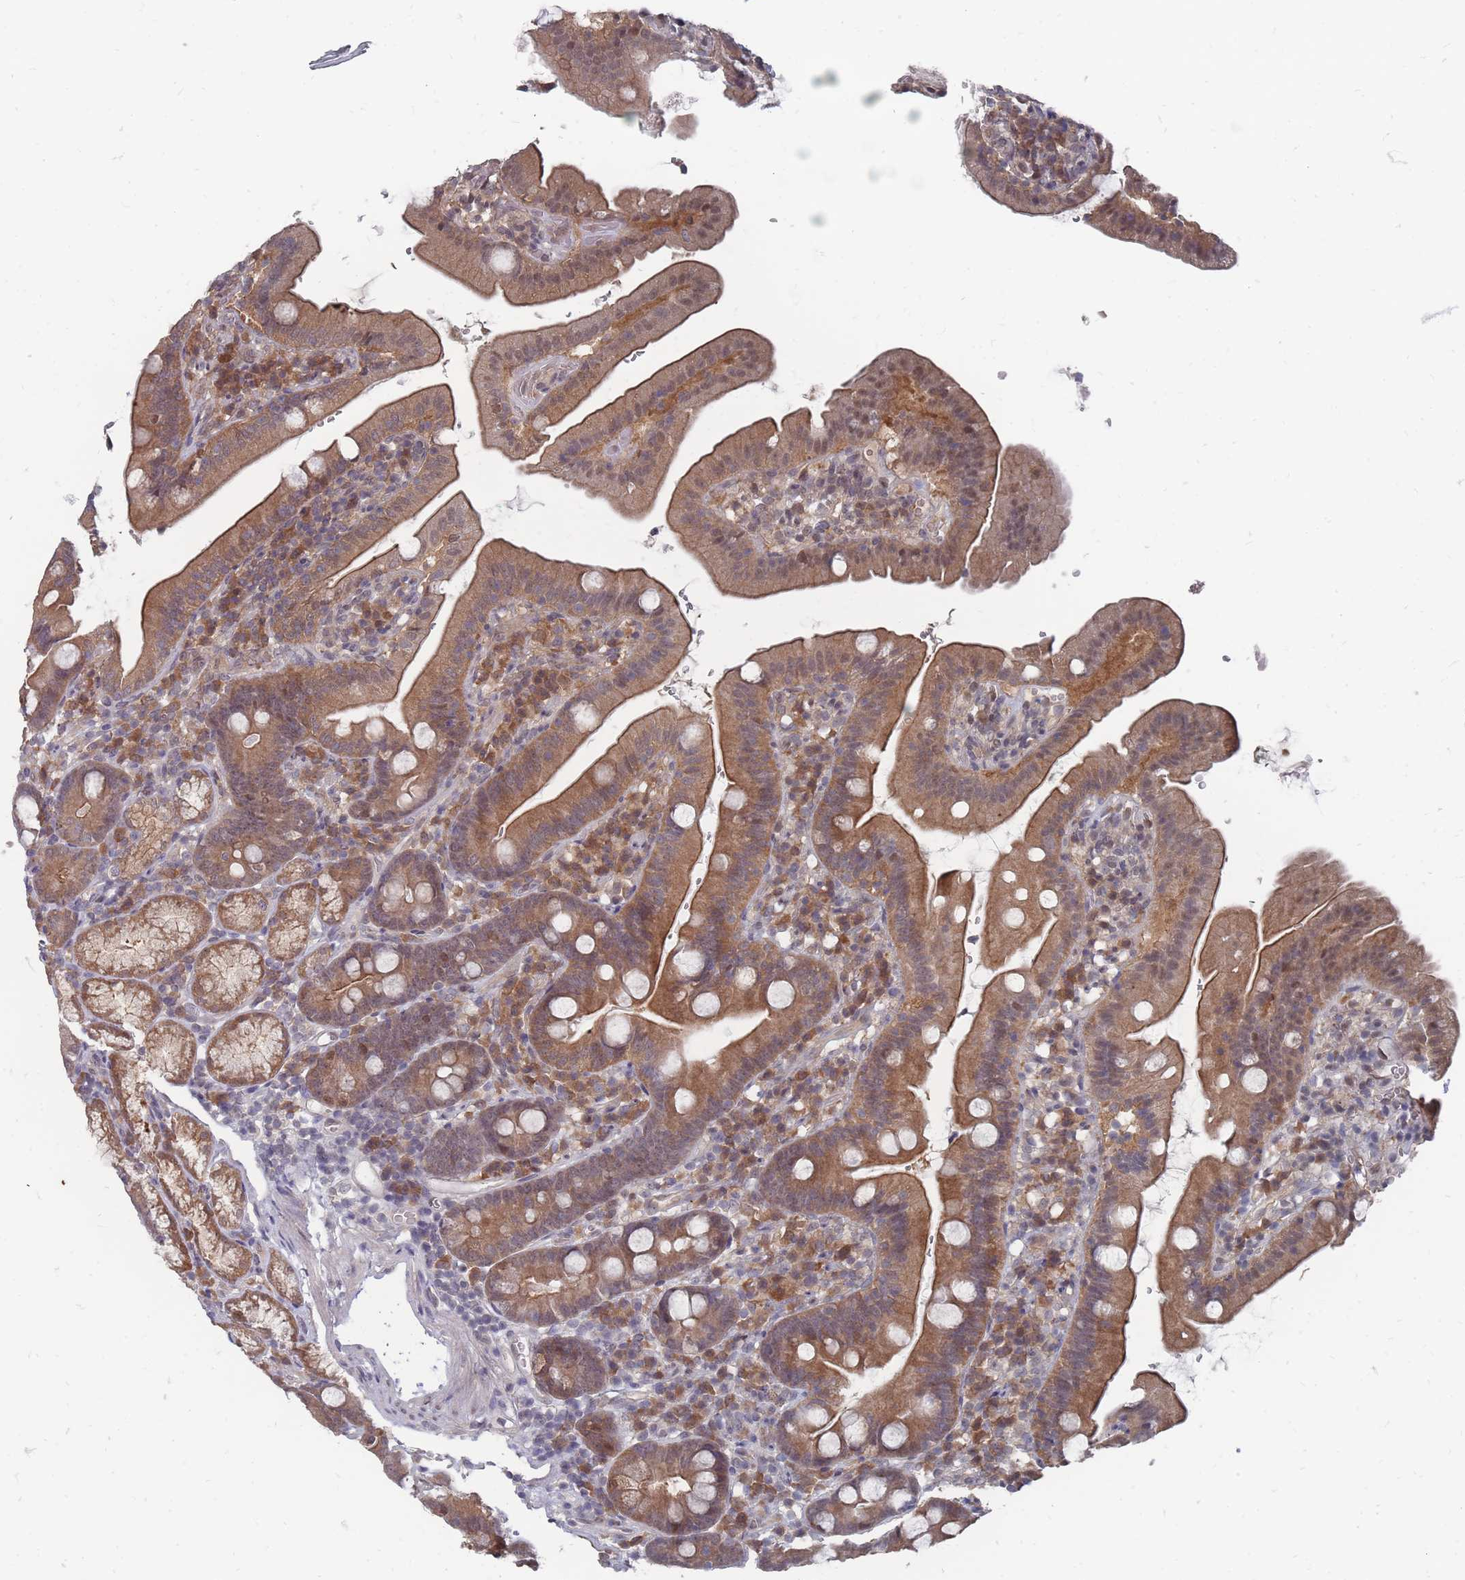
{"staining": {"intensity": "moderate", "quantity": ">75%", "location": "cytoplasmic/membranous,nuclear"}, "tissue": "duodenum", "cell_type": "Glandular cells", "image_type": "normal", "snomed": [{"axis": "morphology", "description": "Normal tissue, NOS"}, {"axis": "topography", "description": "Duodenum"}], "caption": "Immunohistochemistry of normal human duodenum demonstrates medium levels of moderate cytoplasmic/membranous,nuclear expression in about >75% of glandular cells.", "gene": "NKD1", "patient": {"sex": "female", "age": 67}}